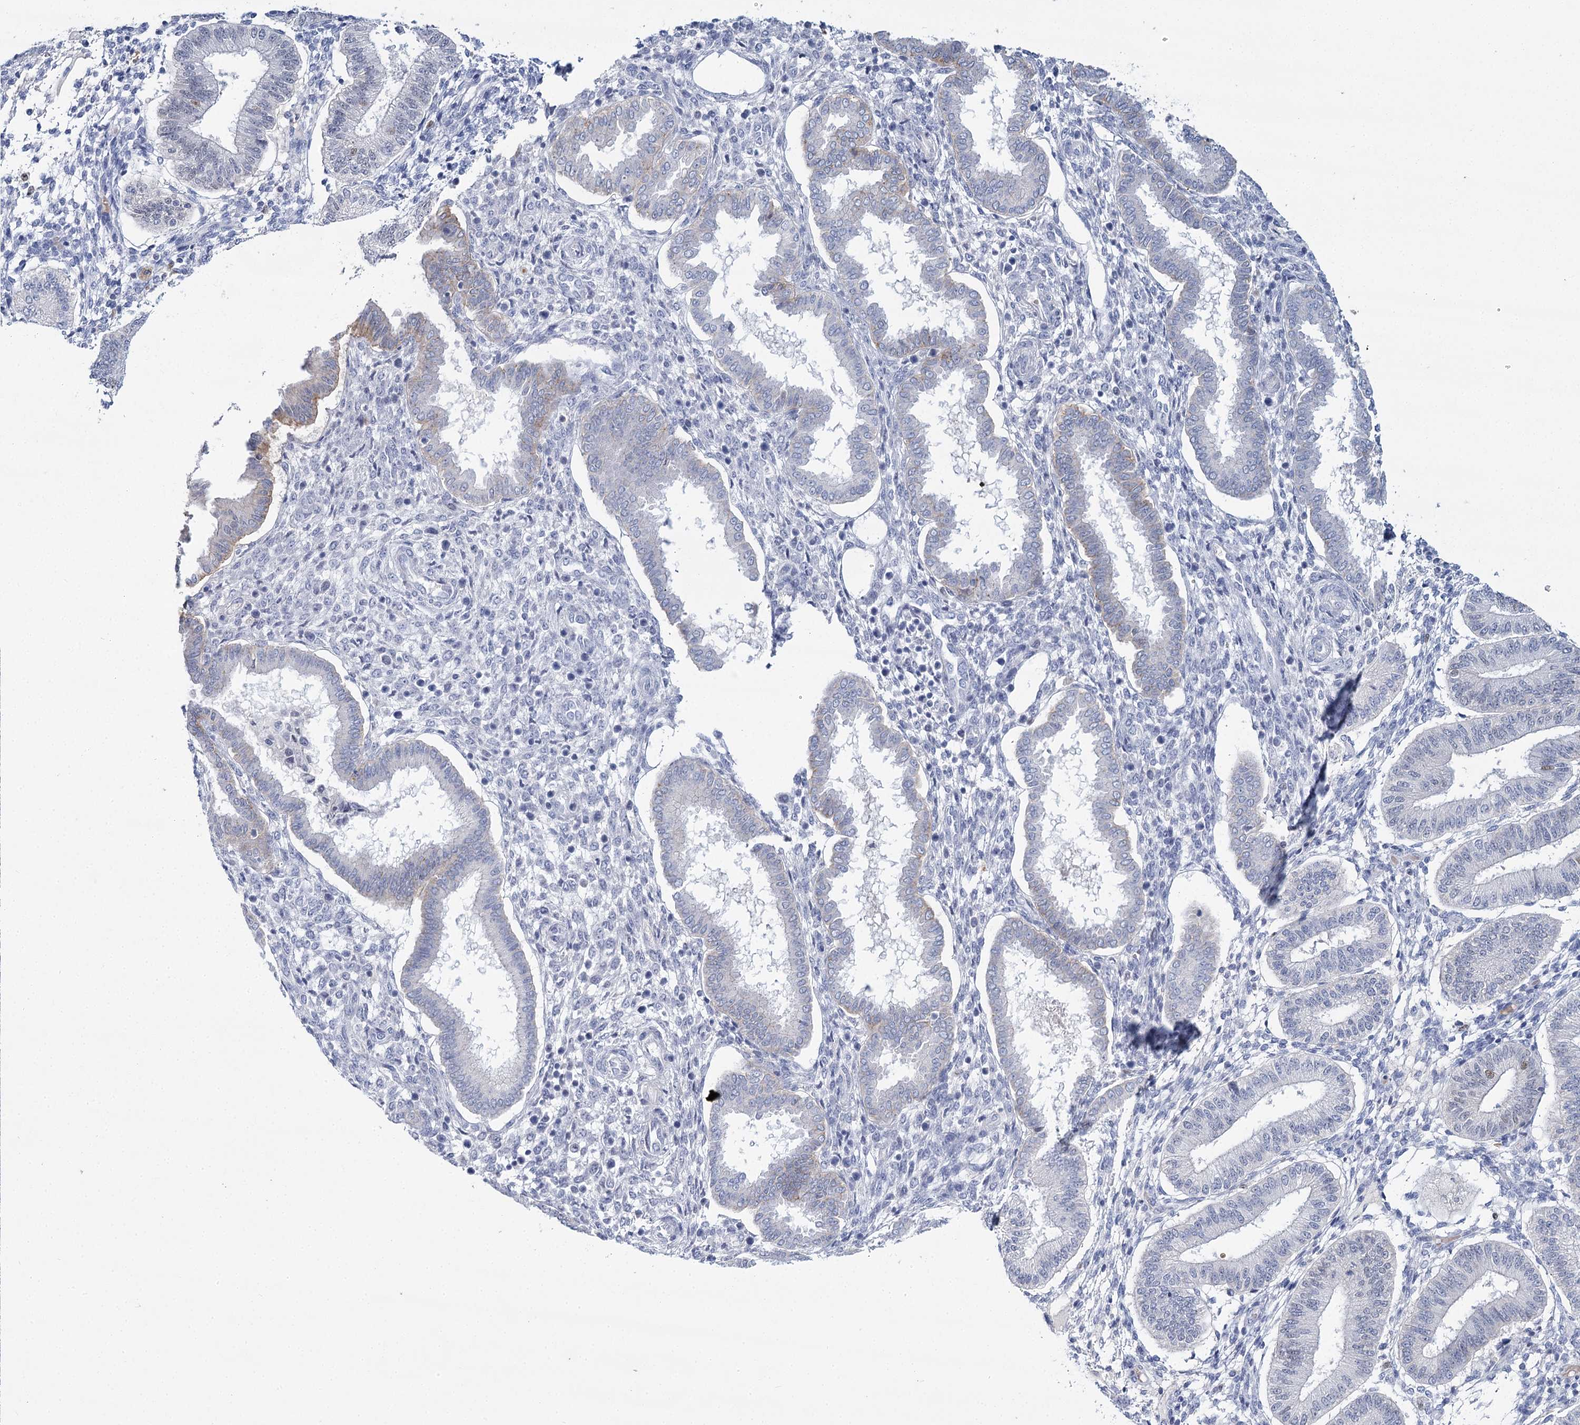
{"staining": {"intensity": "negative", "quantity": "none", "location": "none"}, "tissue": "endometrium", "cell_type": "Cells in endometrial stroma", "image_type": "normal", "snomed": [{"axis": "morphology", "description": "Normal tissue, NOS"}, {"axis": "topography", "description": "Endometrium"}], "caption": "Histopathology image shows no significant protein expression in cells in endometrial stroma of unremarkable endometrium.", "gene": "IGSF3", "patient": {"sex": "female", "age": 24}}